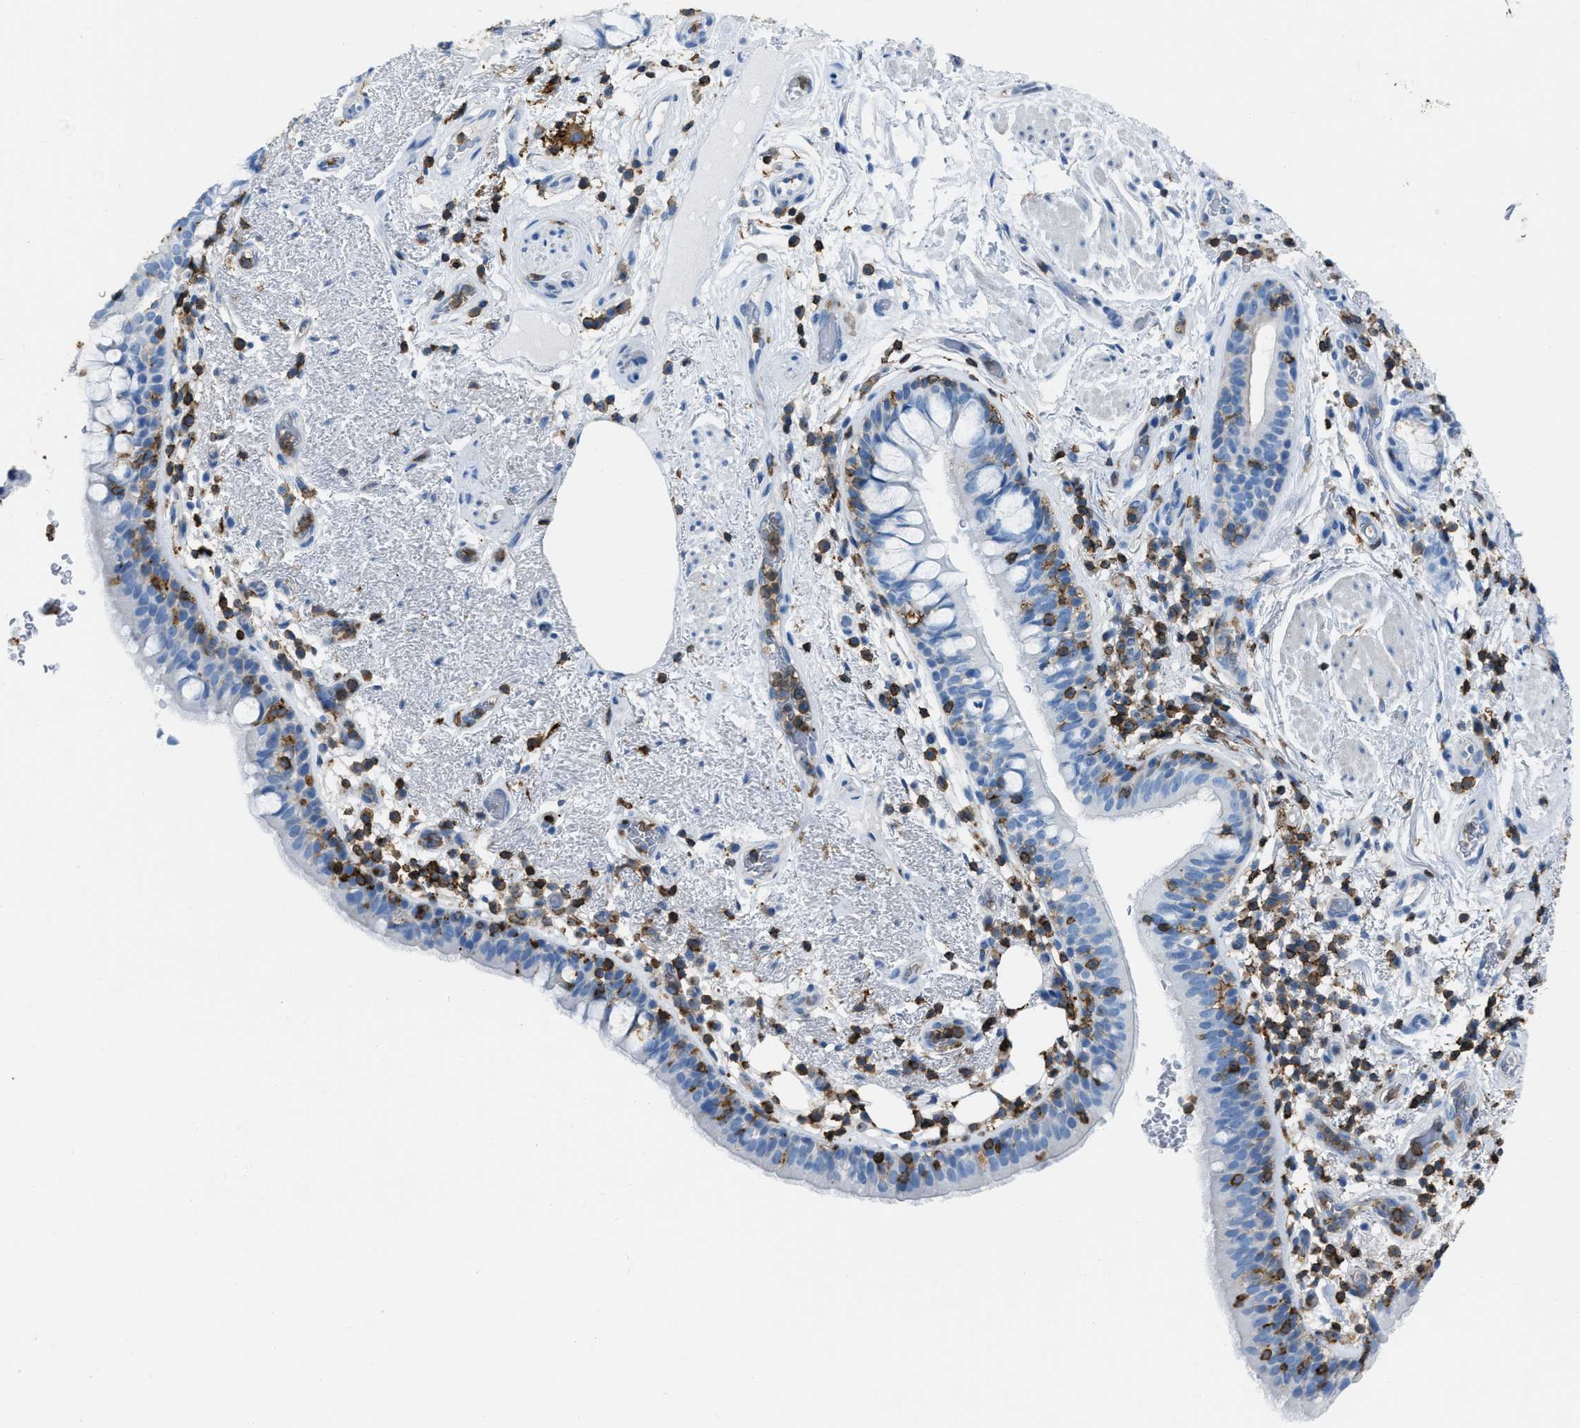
{"staining": {"intensity": "negative", "quantity": "none", "location": "none"}, "tissue": "bronchus", "cell_type": "Respiratory epithelial cells", "image_type": "normal", "snomed": [{"axis": "morphology", "description": "Normal tissue, NOS"}, {"axis": "morphology", "description": "Inflammation, NOS"}, {"axis": "topography", "description": "Cartilage tissue"}, {"axis": "topography", "description": "Bronchus"}], "caption": "Unremarkable bronchus was stained to show a protein in brown. There is no significant staining in respiratory epithelial cells.", "gene": "LSP1", "patient": {"sex": "male", "age": 77}}